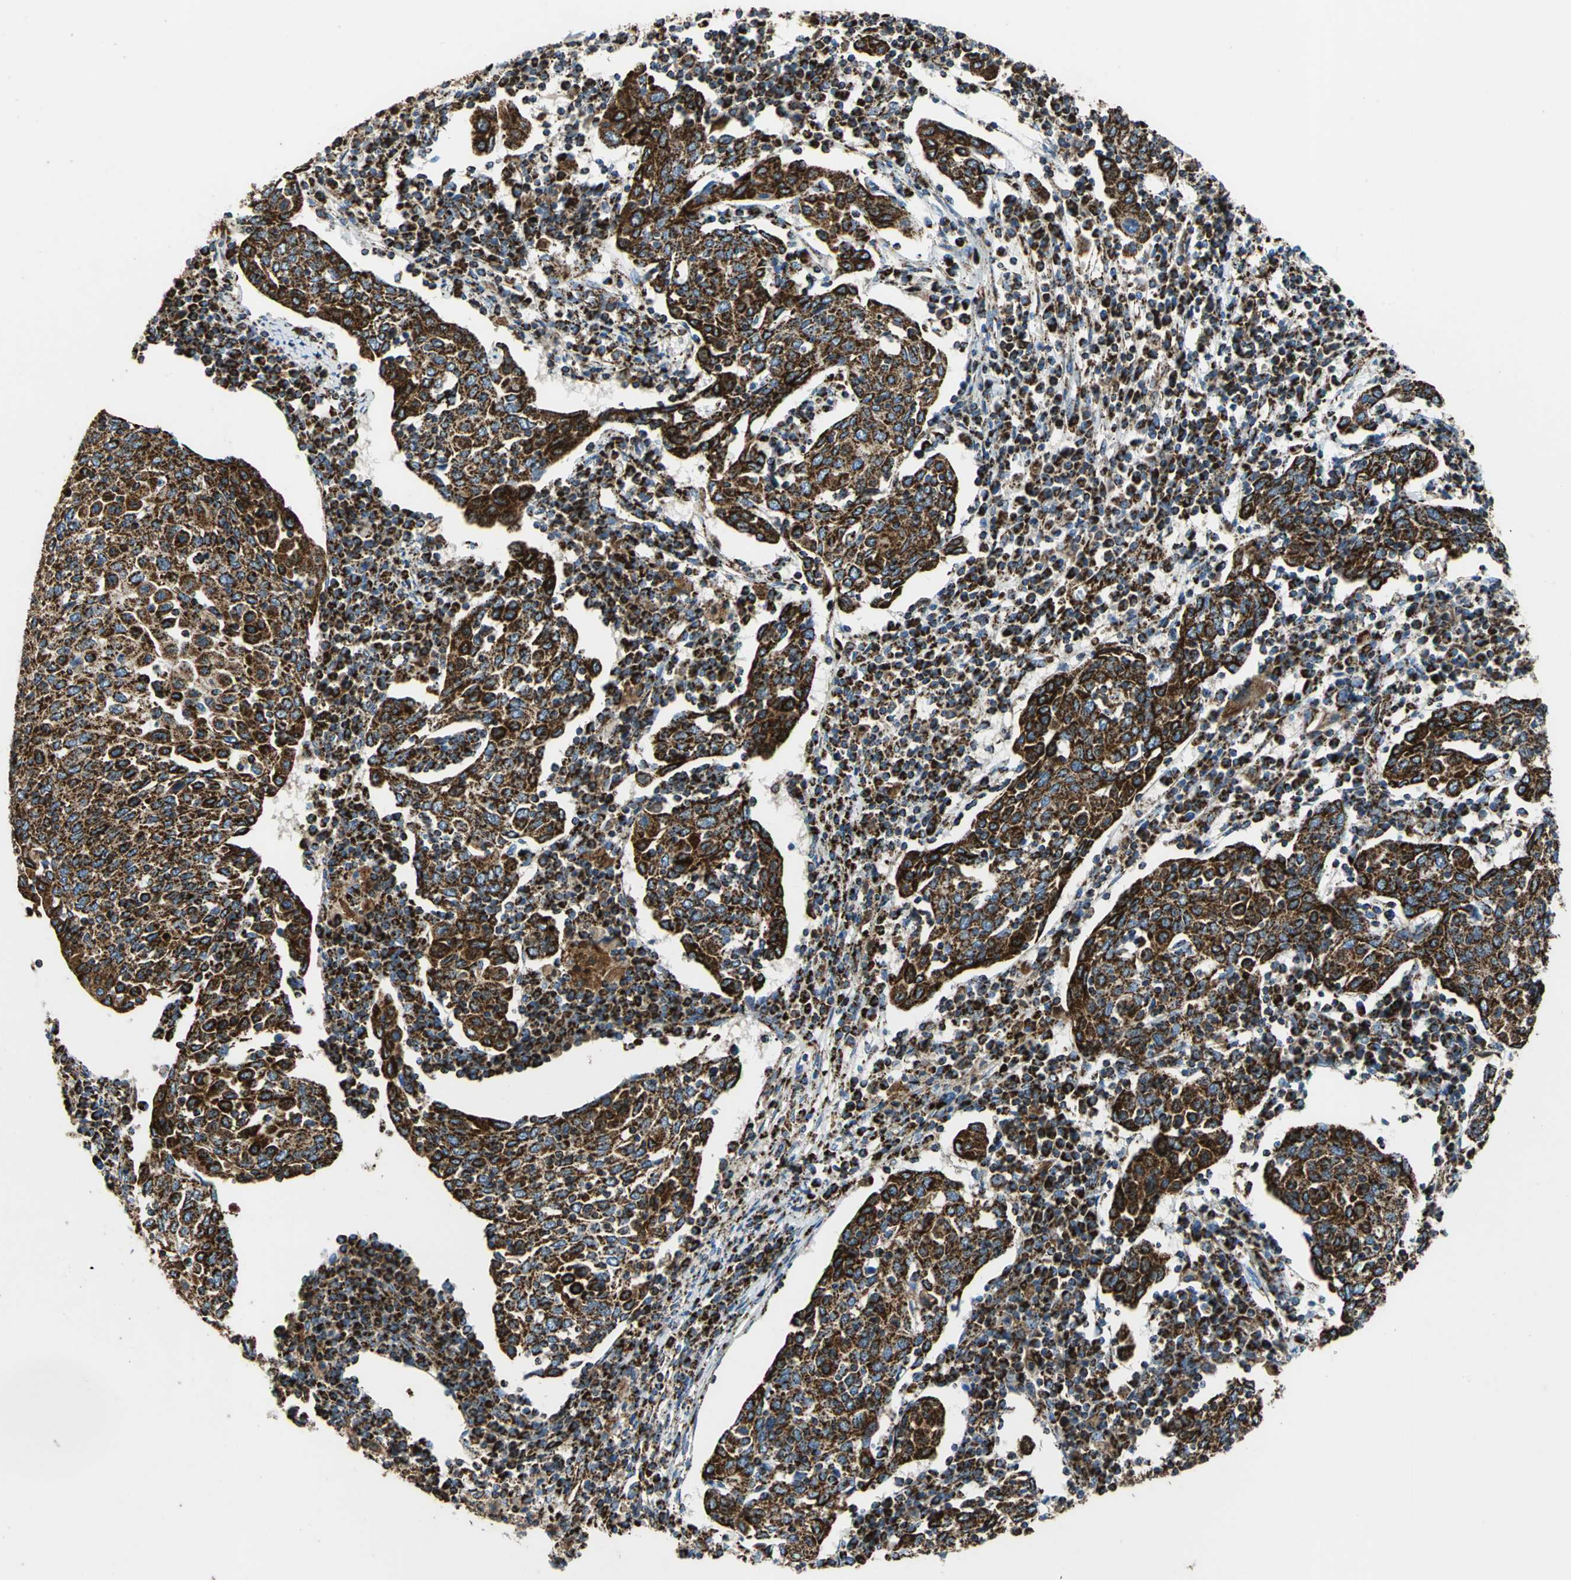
{"staining": {"intensity": "strong", "quantity": ">75%", "location": "cytoplasmic/membranous"}, "tissue": "cervical cancer", "cell_type": "Tumor cells", "image_type": "cancer", "snomed": [{"axis": "morphology", "description": "Squamous cell carcinoma, NOS"}, {"axis": "topography", "description": "Cervix"}], "caption": "Immunohistochemistry (IHC) image of neoplastic tissue: human cervical cancer stained using IHC shows high levels of strong protein expression localized specifically in the cytoplasmic/membranous of tumor cells, appearing as a cytoplasmic/membranous brown color.", "gene": "ECH1", "patient": {"sex": "female", "age": 40}}